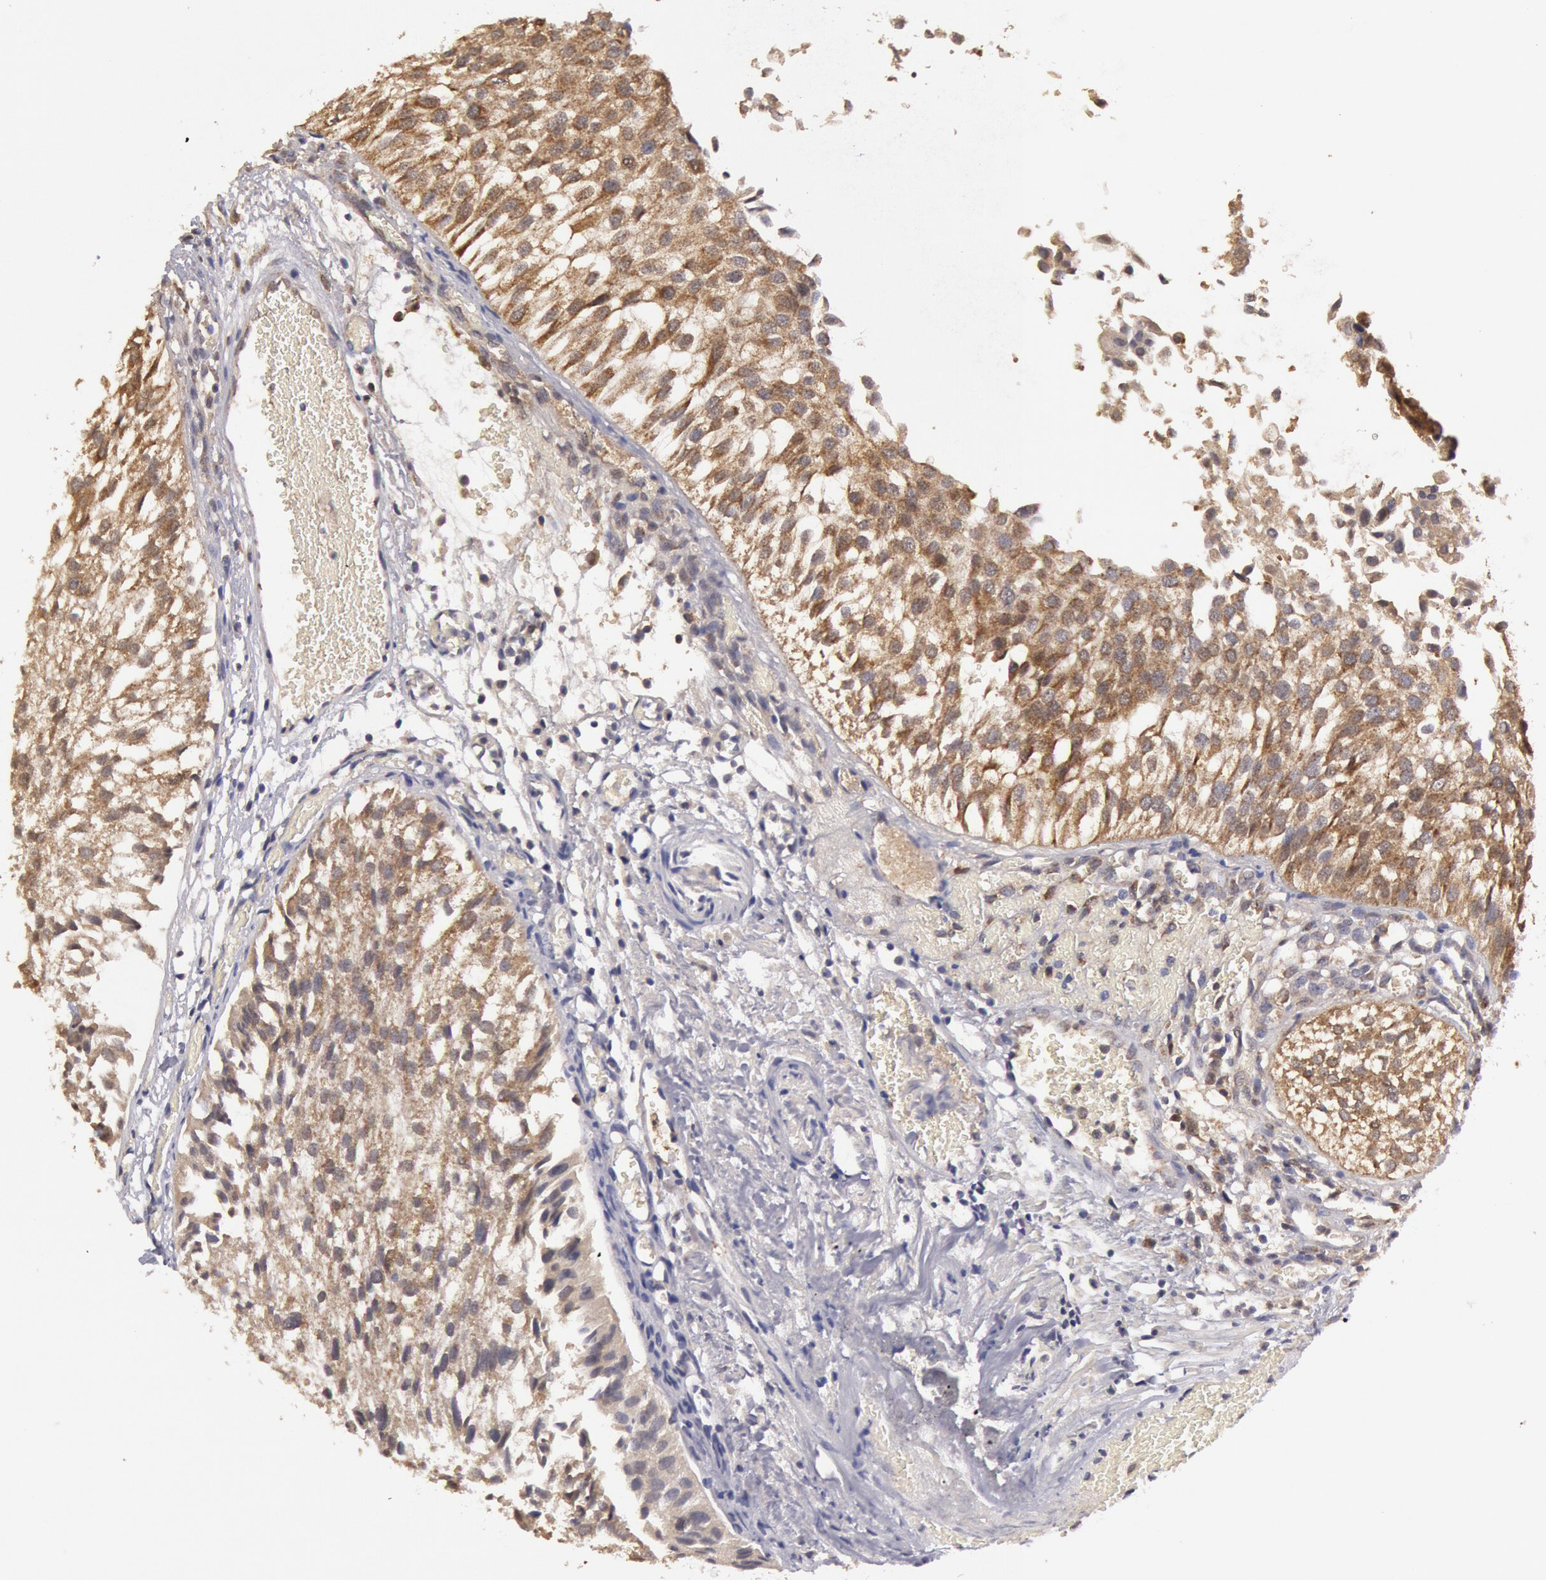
{"staining": {"intensity": "weak", "quantity": ">75%", "location": "cytoplasmic/membranous"}, "tissue": "urothelial cancer", "cell_type": "Tumor cells", "image_type": "cancer", "snomed": [{"axis": "morphology", "description": "Urothelial carcinoma, Low grade"}, {"axis": "topography", "description": "Urinary bladder"}], "caption": "Immunohistochemical staining of human low-grade urothelial carcinoma displays weak cytoplasmic/membranous protein expression in approximately >75% of tumor cells.", "gene": "MPST", "patient": {"sex": "female", "age": 89}}